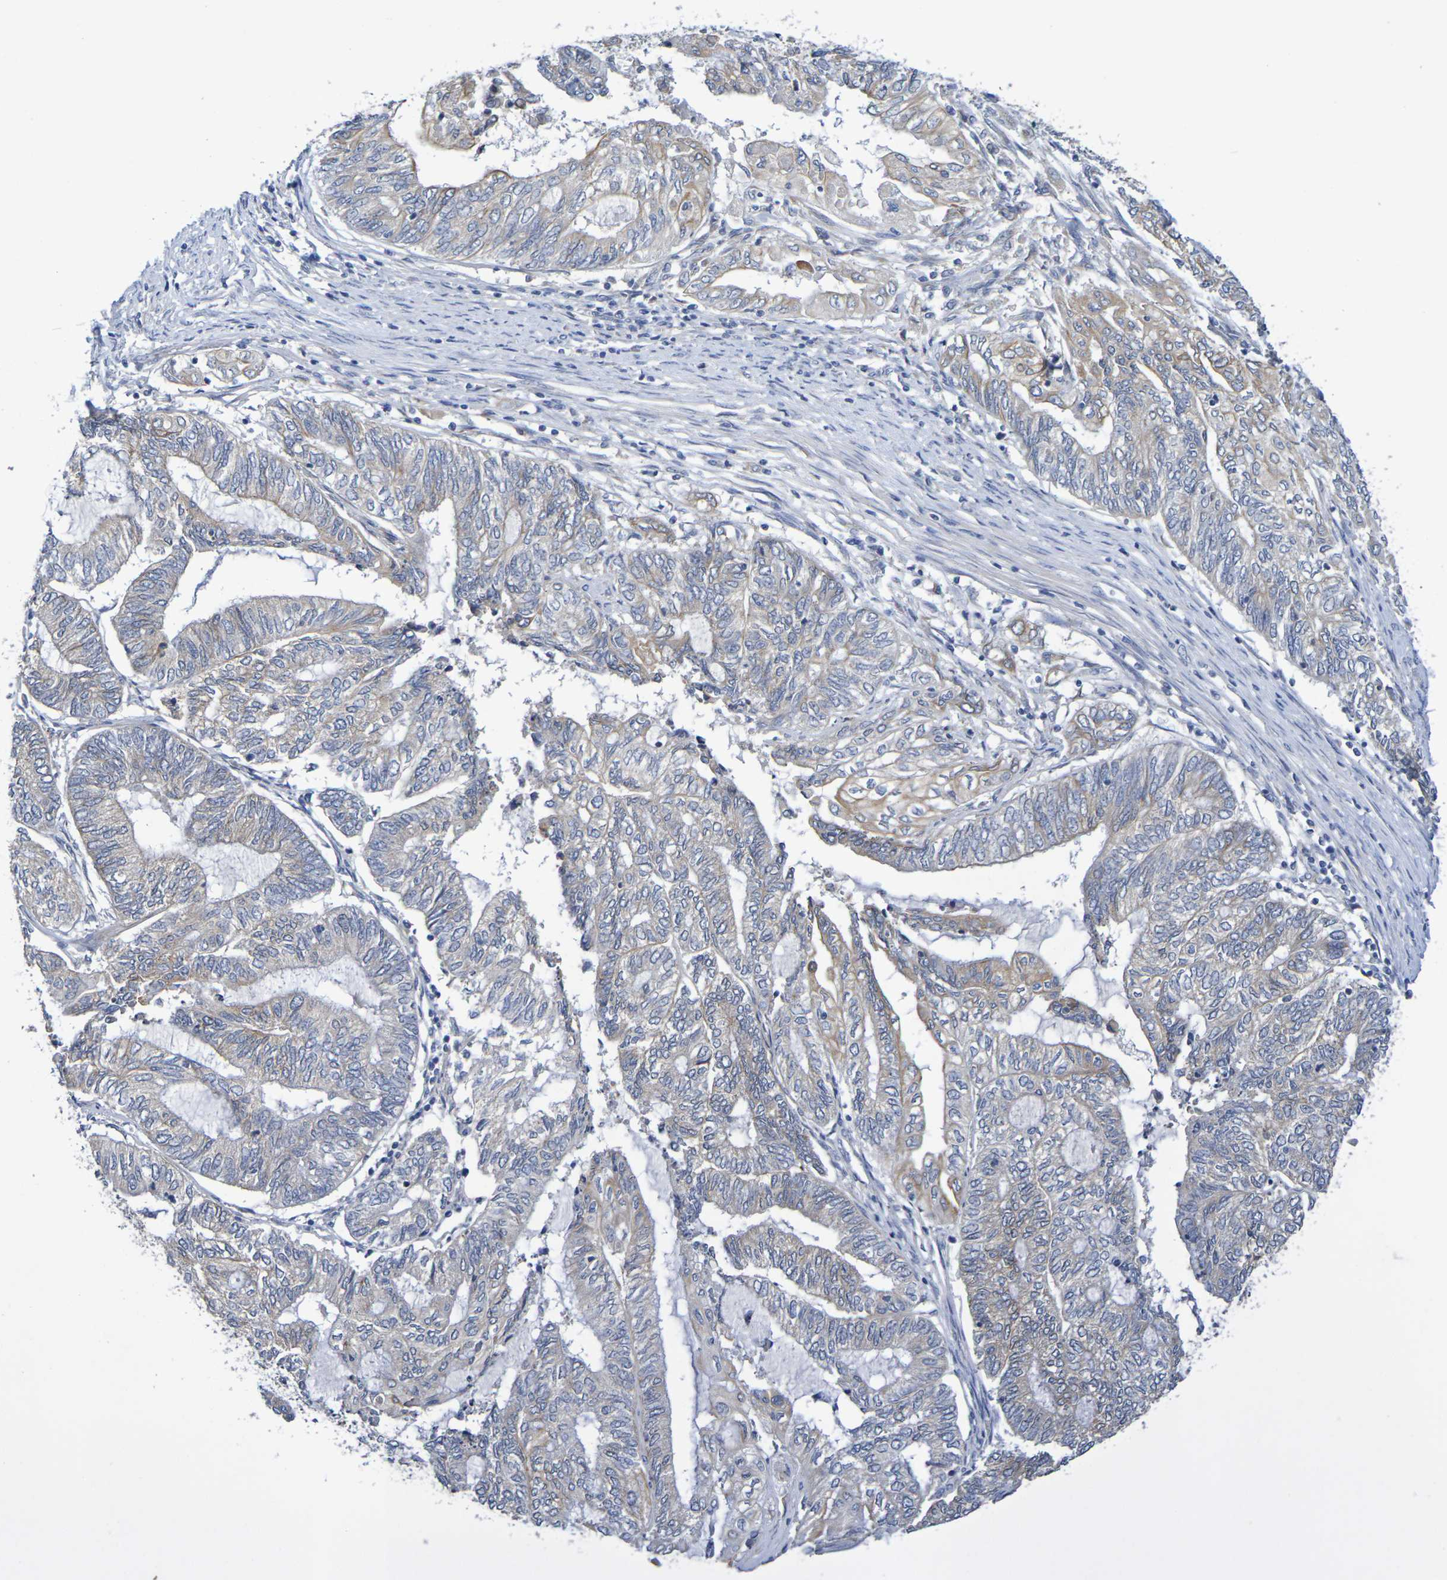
{"staining": {"intensity": "weak", "quantity": "25%-75%", "location": "cytoplasmic/membranous"}, "tissue": "endometrial cancer", "cell_type": "Tumor cells", "image_type": "cancer", "snomed": [{"axis": "morphology", "description": "Adenocarcinoma, NOS"}, {"axis": "topography", "description": "Uterus"}, {"axis": "topography", "description": "Endometrium"}], "caption": "This histopathology image exhibits IHC staining of human endometrial cancer (adenocarcinoma), with low weak cytoplasmic/membranous staining in about 25%-75% of tumor cells.", "gene": "SDC4", "patient": {"sex": "female", "age": 70}}